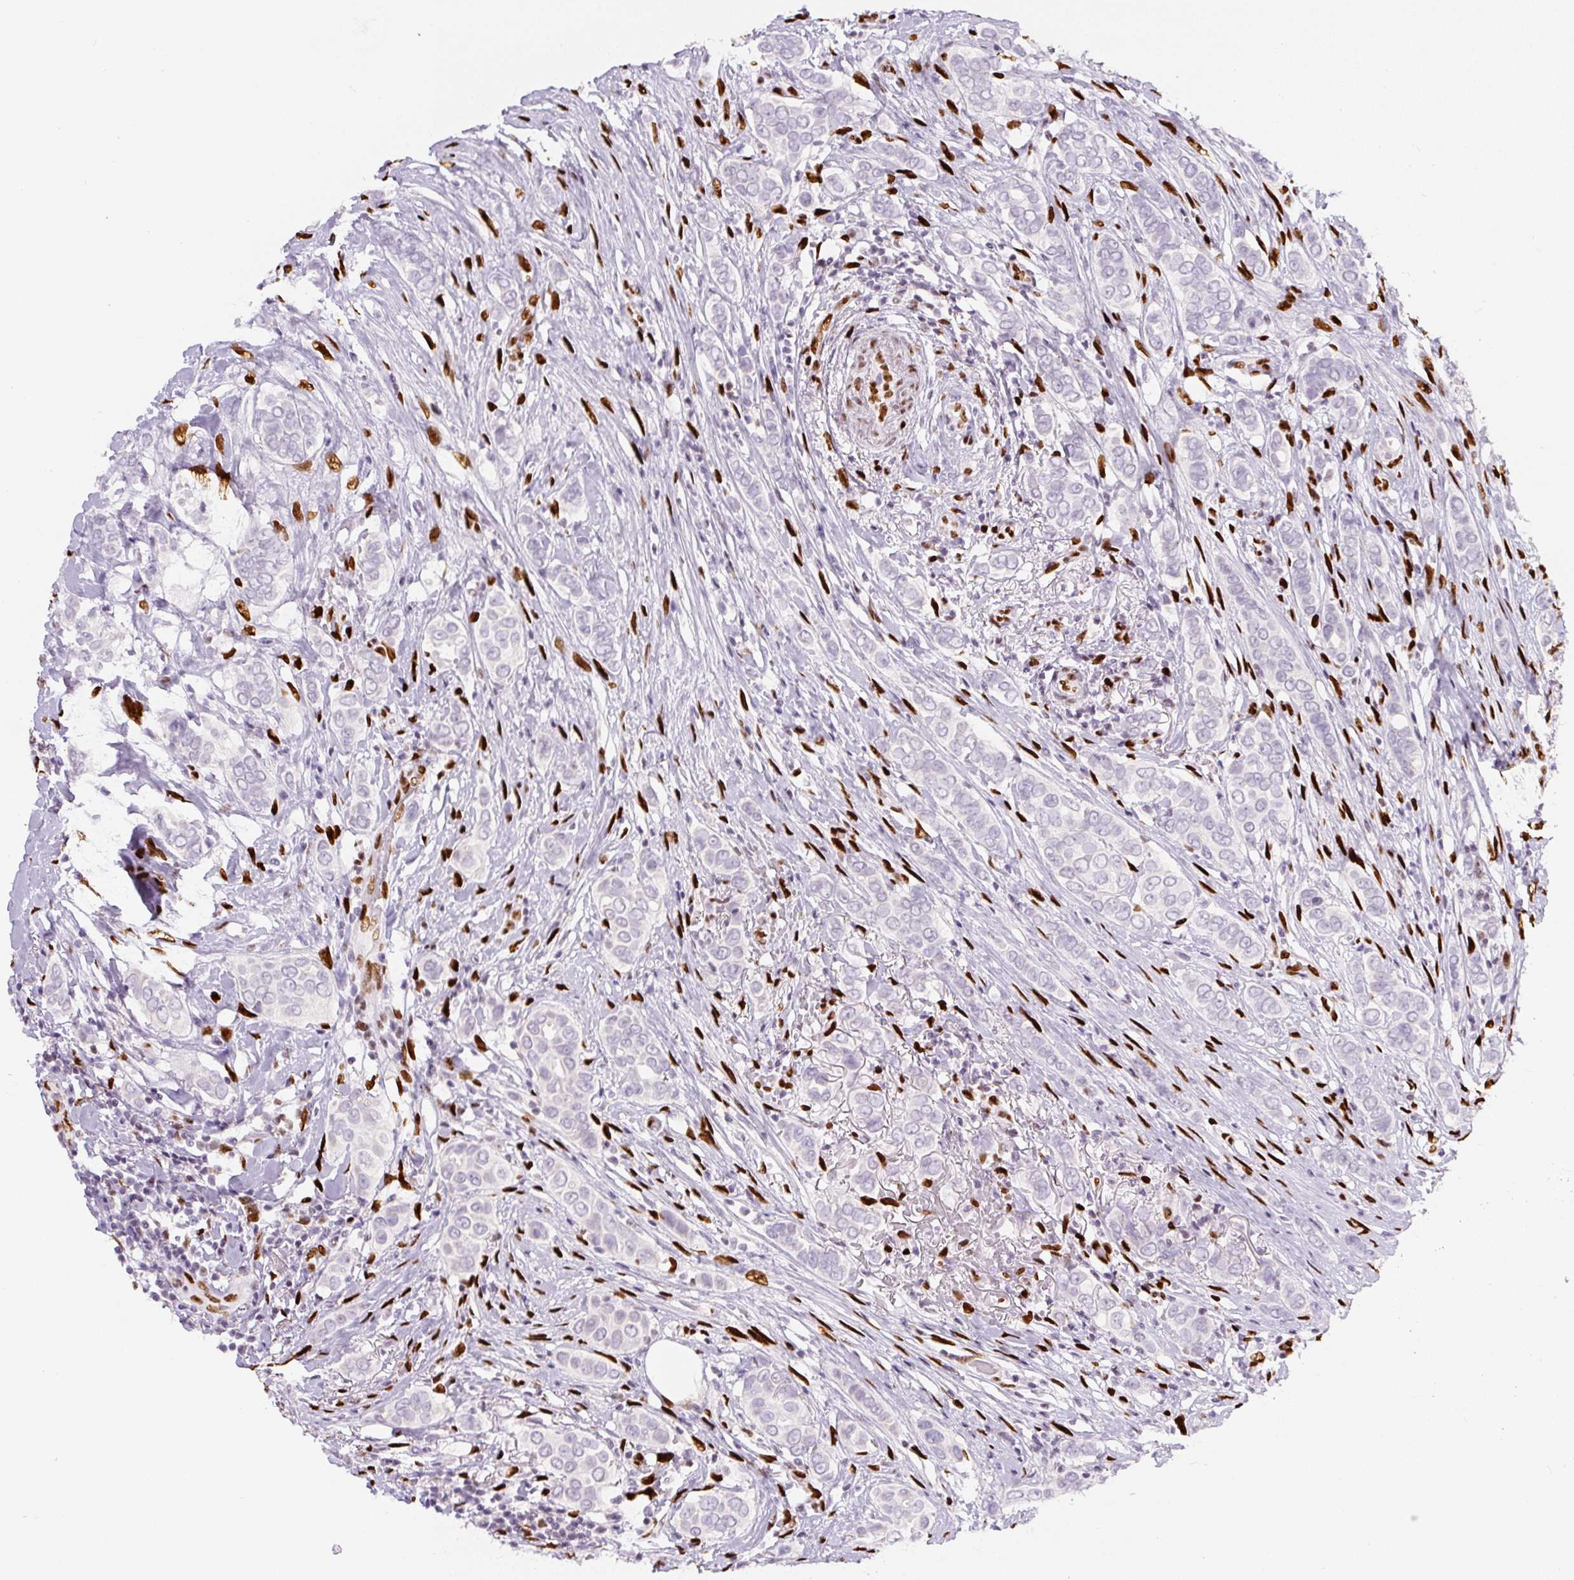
{"staining": {"intensity": "negative", "quantity": "none", "location": "none"}, "tissue": "breast cancer", "cell_type": "Tumor cells", "image_type": "cancer", "snomed": [{"axis": "morphology", "description": "Lobular carcinoma"}, {"axis": "topography", "description": "Breast"}], "caption": "Immunohistochemistry histopathology image of breast cancer (lobular carcinoma) stained for a protein (brown), which exhibits no positivity in tumor cells.", "gene": "ZEB1", "patient": {"sex": "female", "age": 51}}